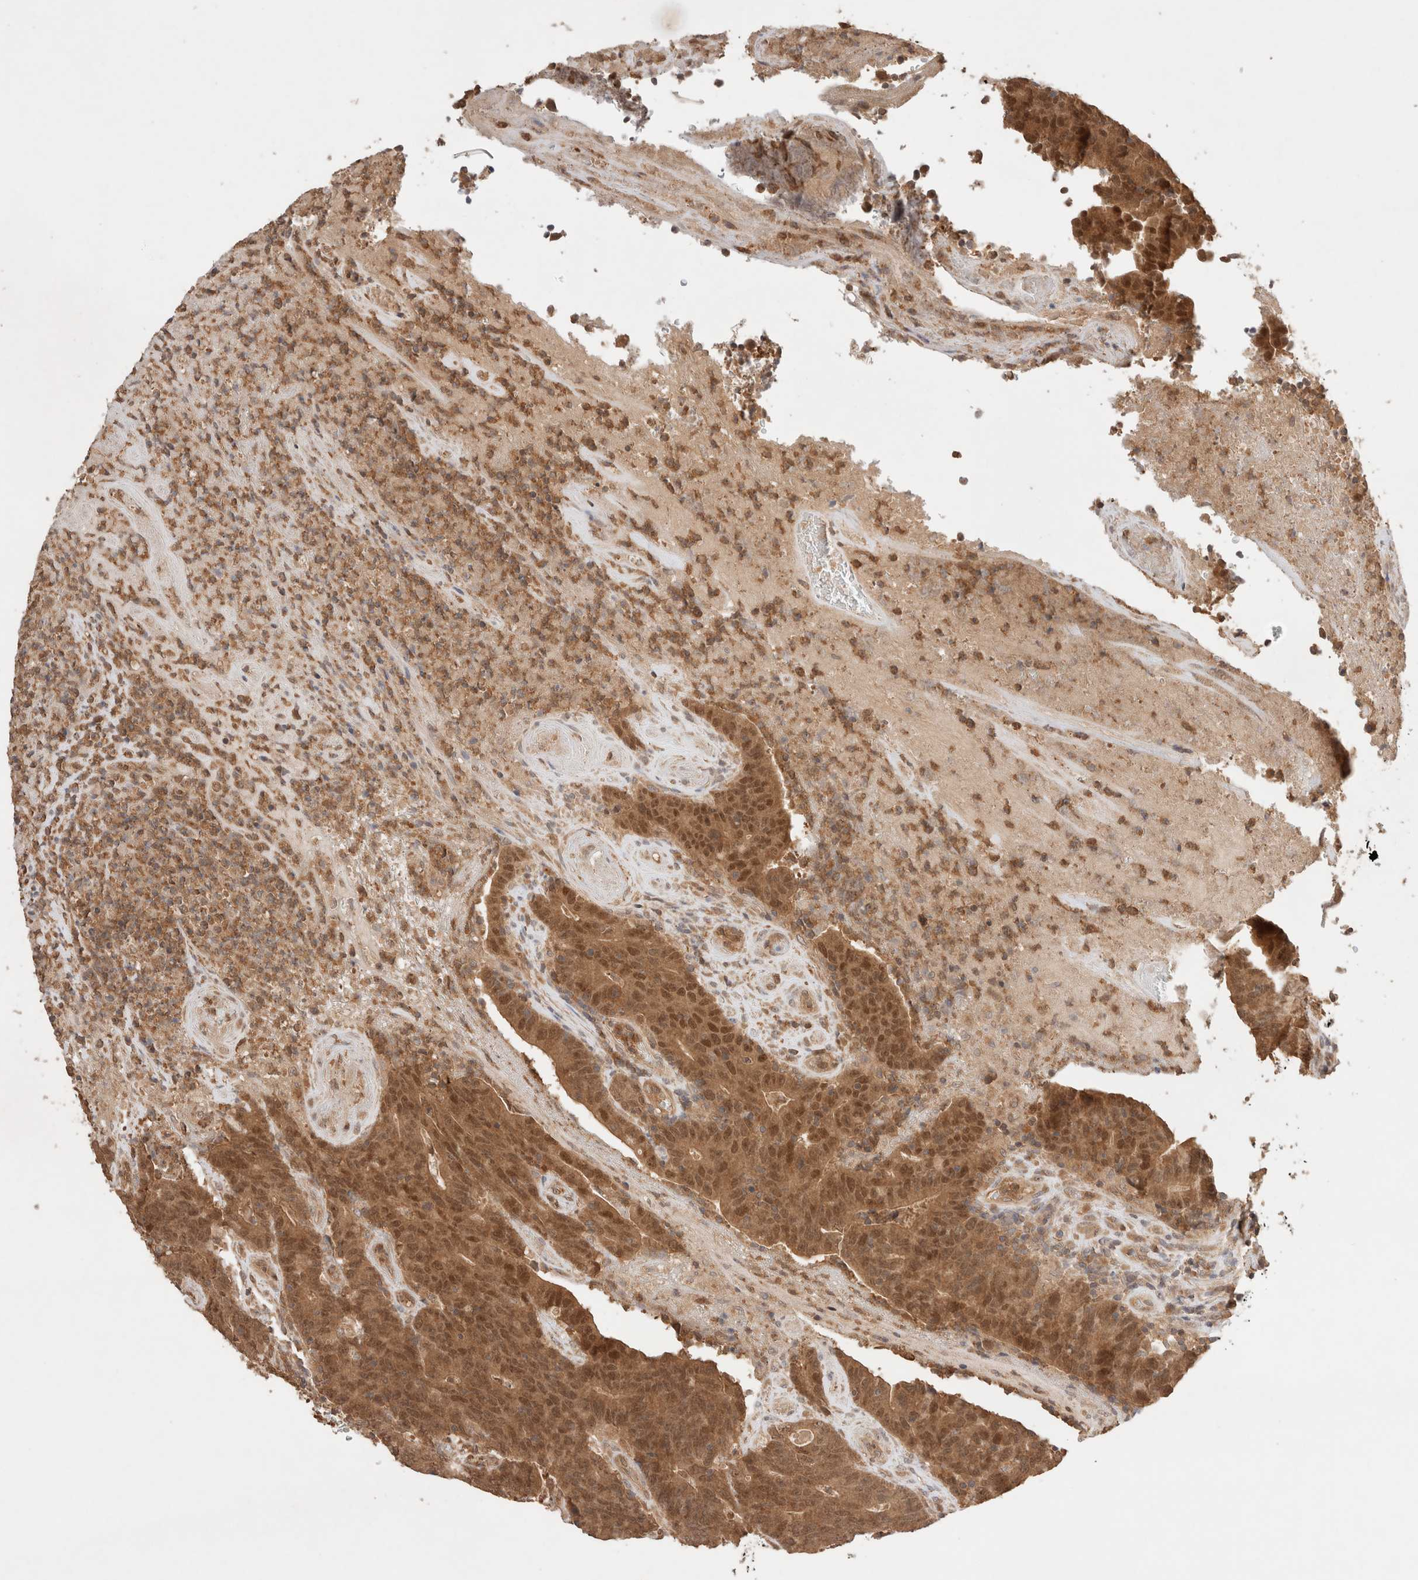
{"staining": {"intensity": "moderate", "quantity": ">75%", "location": "cytoplasmic/membranous,nuclear"}, "tissue": "colorectal cancer", "cell_type": "Tumor cells", "image_type": "cancer", "snomed": [{"axis": "morphology", "description": "Normal tissue, NOS"}, {"axis": "morphology", "description": "Adenocarcinoma, NOS"}, {"axis": "topography", "description": "Colon"}], "caption": "Colorectal adenocarcinoma stained with a protein marker displays moderate staining in tumor cells.", "gene": "CARNMT1", "patient": {"sex": "female", "age": 75}}